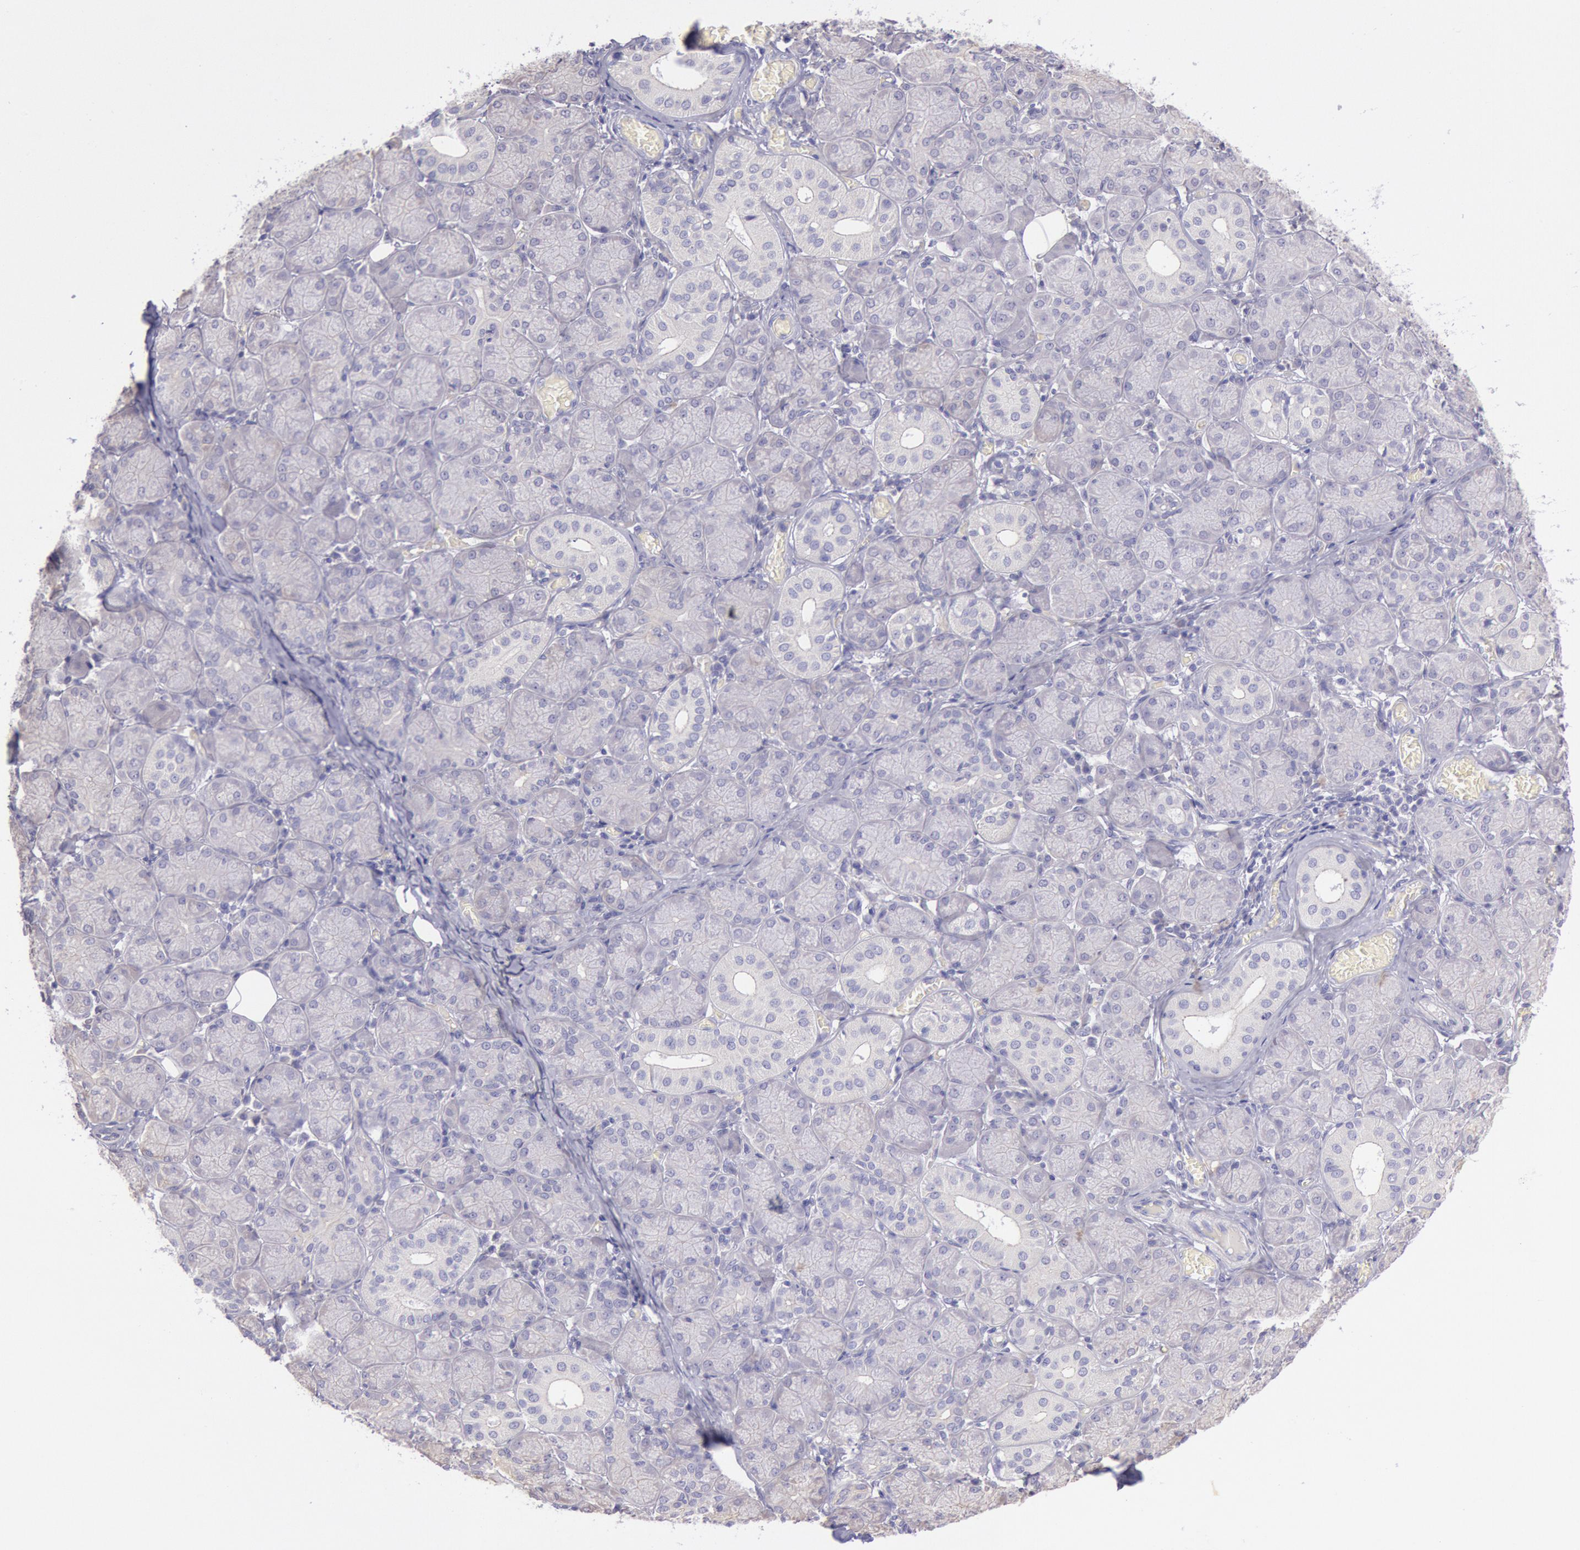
{"staining": {"intensity": "negative", "quantity": "none", "location": "none"}, "tissue": "salivary gland", "cell_type": "Glandular cells", "image_type": "normal", "snomed": [{"axis": "morphology", "description": "Normal tissue, NOS"}, {"axis": "topography", "description": "Salivary gland"}], "caption": "Protein analysis of benign salivary gland exhibits no significant positivity in glandular cells. (DAB IHC with hematoxylin counter stain).", "gene": "MYH1", "patient": {"sex": "female", "age": 24}}